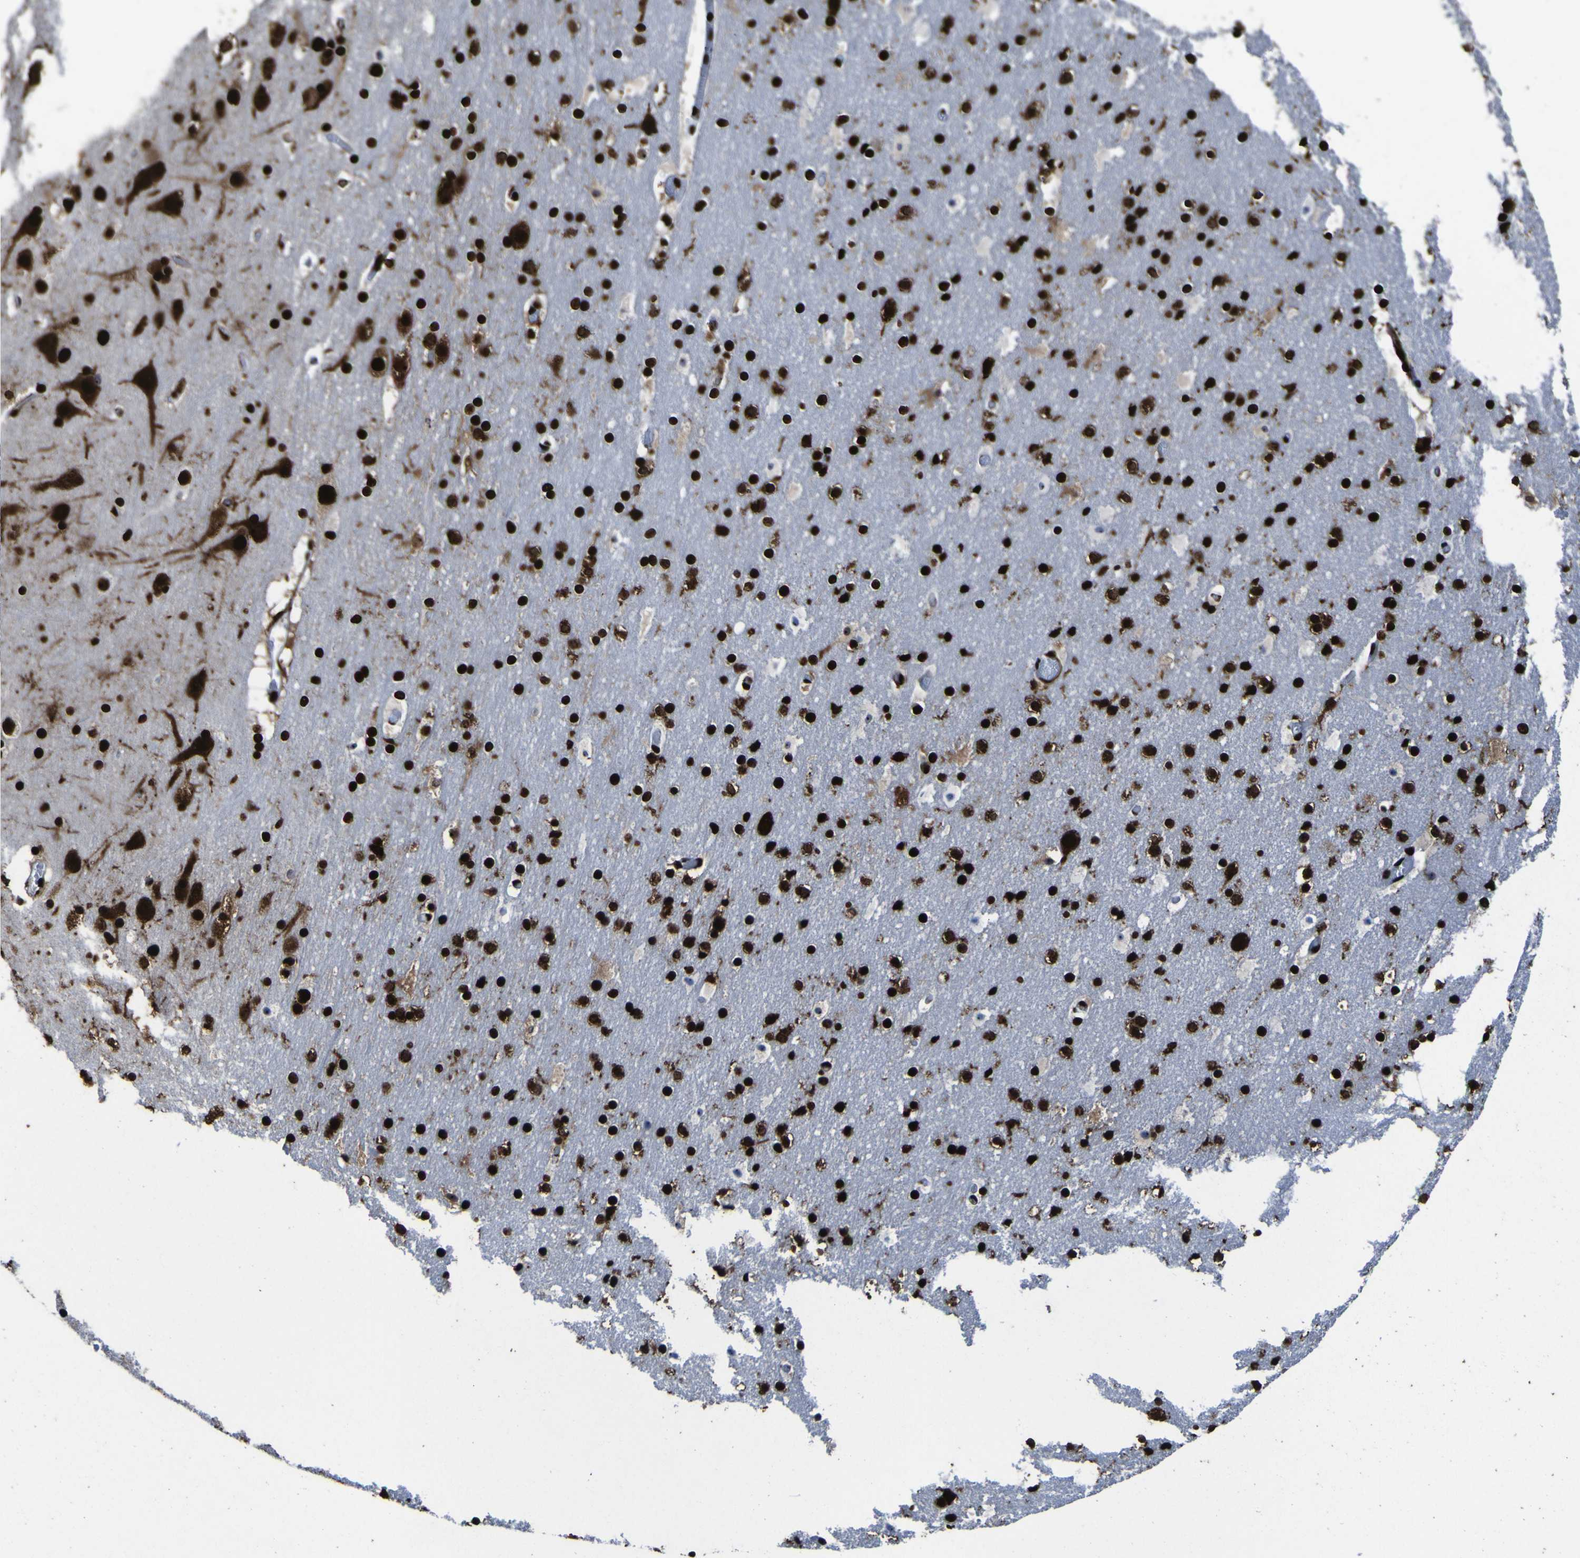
{"staining": {"intensity": "strong", "quantity": ">75%", "location": "nuclear"}, "tissue": "cerebral cortex", "cell_type": "Endothelial cells", "image_type": "normal", "snomed": [{"axis": "morphology", "description": "Normal tissue, NOS"}, {"axis": "topography", "description": "Cerebral cortex"}], "caption": "Human cerebral cortex stained for a protein (brown) exhibits strong nuclear positive positivity in approximately >75% of endothelial cells.", "gene": "NPM1", "patient": {"sex": "male", "age": 57}}